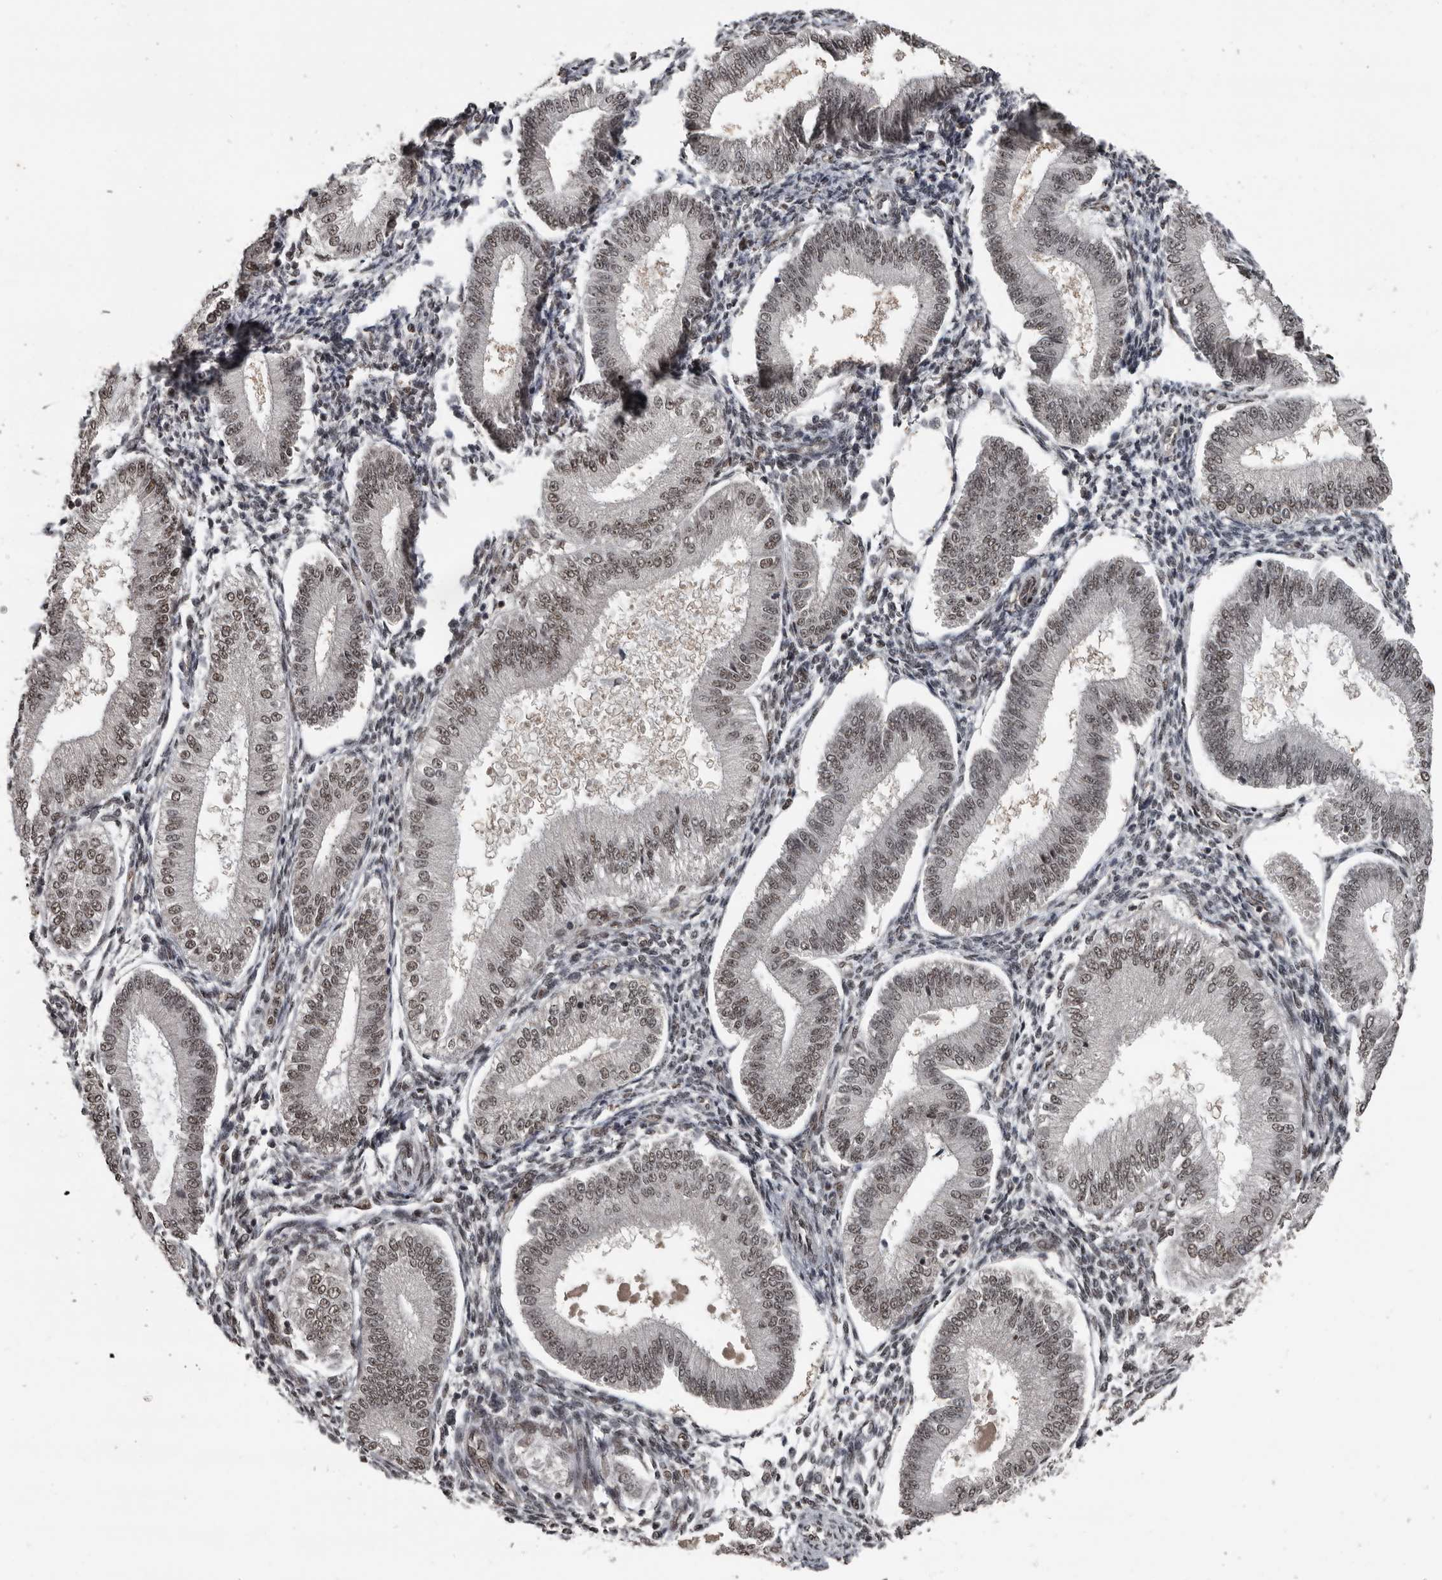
{"staining": {"intensity": "moderate", "quantity": "25%-75%", "location": "nuclear"}, "tissue": "endometrium", "cell_type": "Cells in endometrial stroma", "image_type": "normal", "snomed": [{"axis": "morphology", "description": "Normal tissue, NOS"}, {"axis": "topography", "description": "Endometrium"}], "caption": "High-magnification brightfield microscopy of benign endometrium stained with DAB (brown) and counterstained with hematoxylin (blue). cells in endometrial stroma exhibit moderate nuclear positivity is present in approximately25%-75% of cells.", "gene": "CHD1L", "patient": {"sex": "female", "age": 39}}